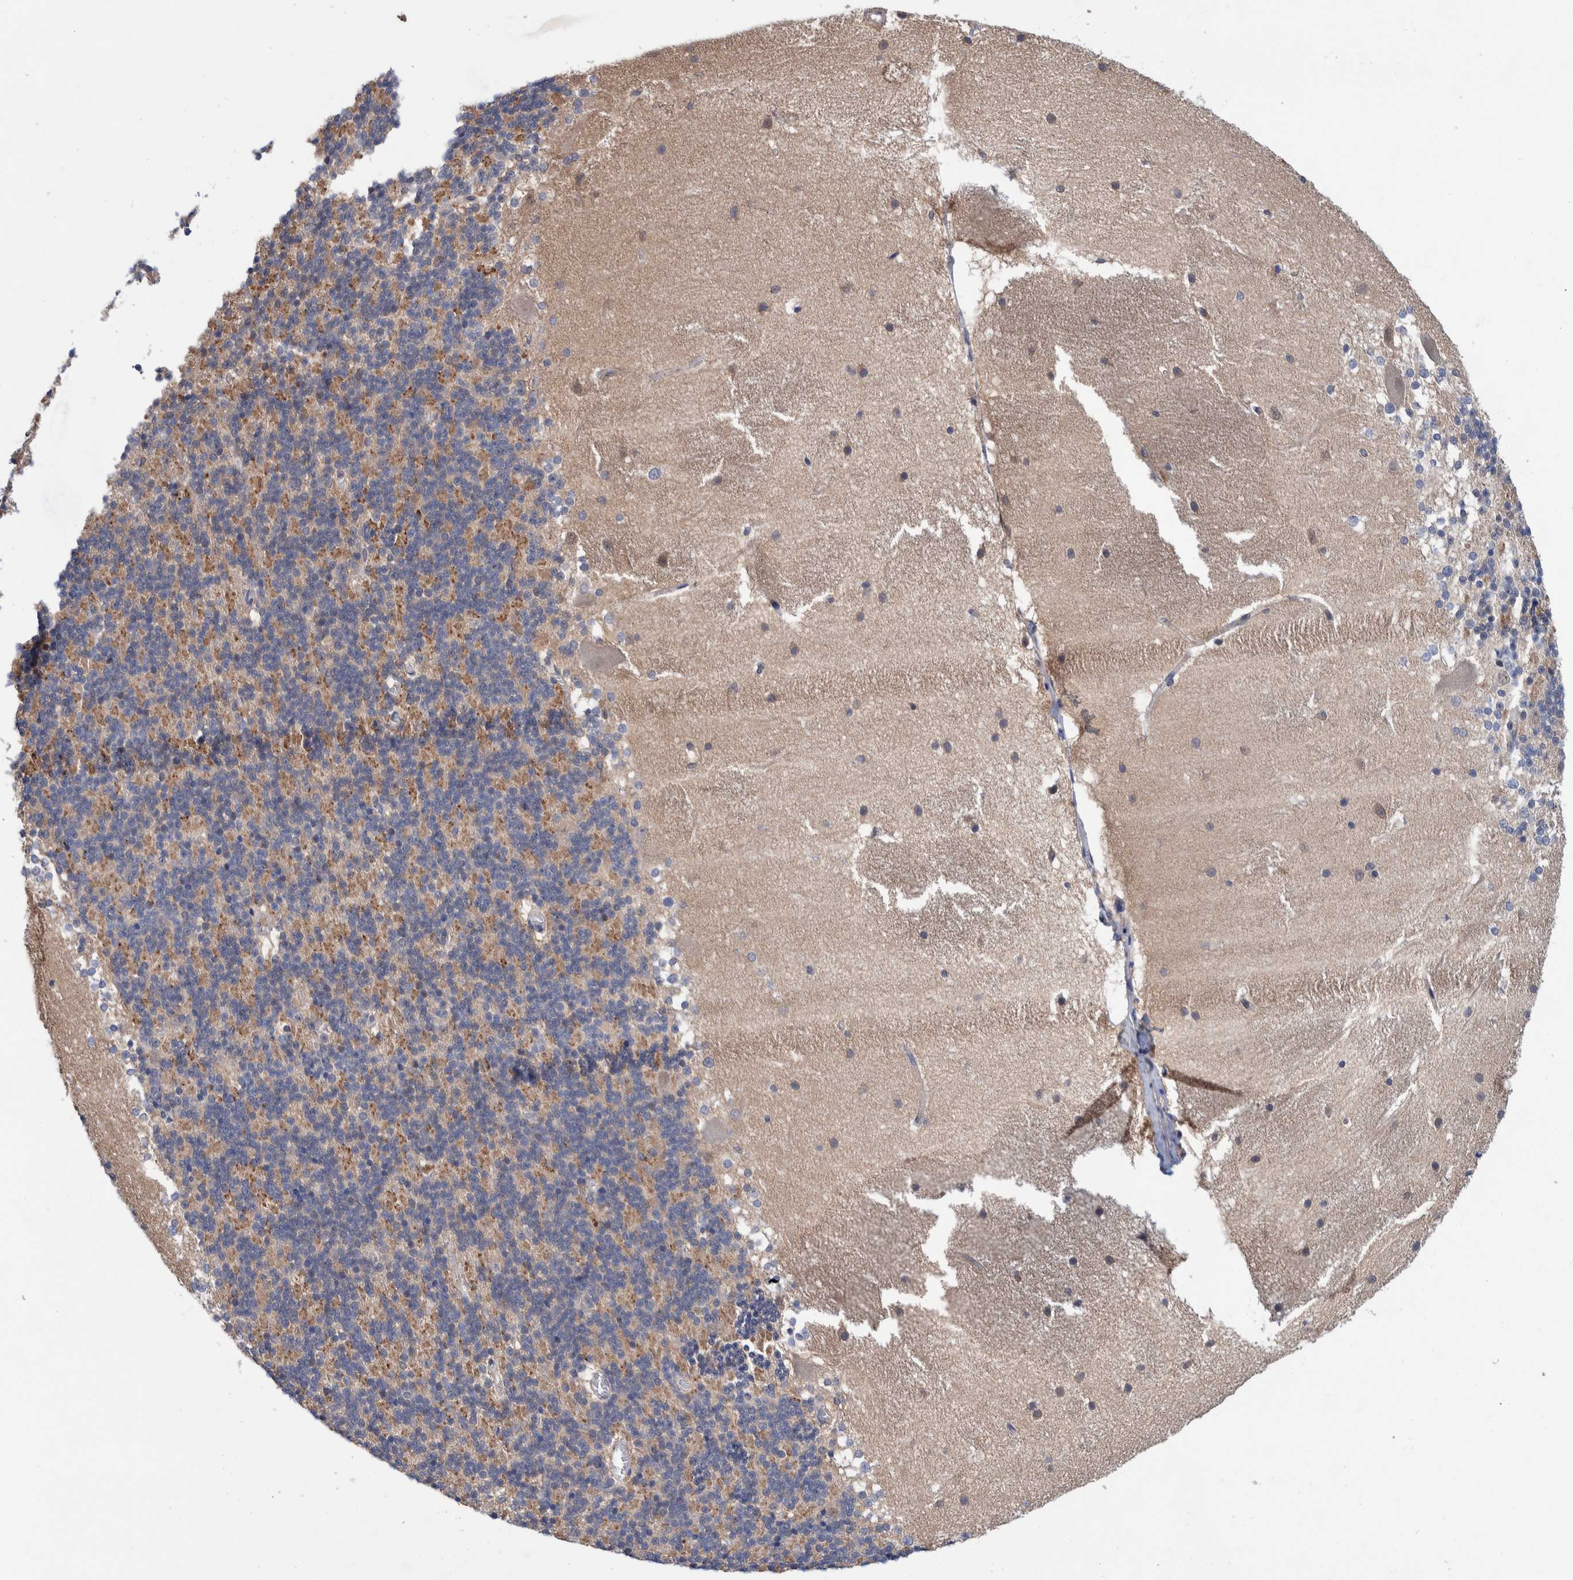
{"staining": {"intensity": "moderate", "quantity": "25%-75%", "location": "cytoplasmic/membranous"}, "tissue": "cerebellum", "cell_type": "Cells in granular layer", "image_type": "normal", "snomed": [{"axis": "morphology", "description": "Normal tissue, NOS"}, {"axis": "topography", "description": "Cerebellum"}], "caption": "A brown stain shows moderate cytoplasmic/membranous staining of a protein in cells in granular layer of normal cerebellum. The staining is performed using DAB (3,3'-diaminobenzidine) brown chromogen to label protein expression. The nuclei are counter-stained blue using hematoxylin.", "gene": "PFAS", "patient": {"sex": "female", "age": 19}}